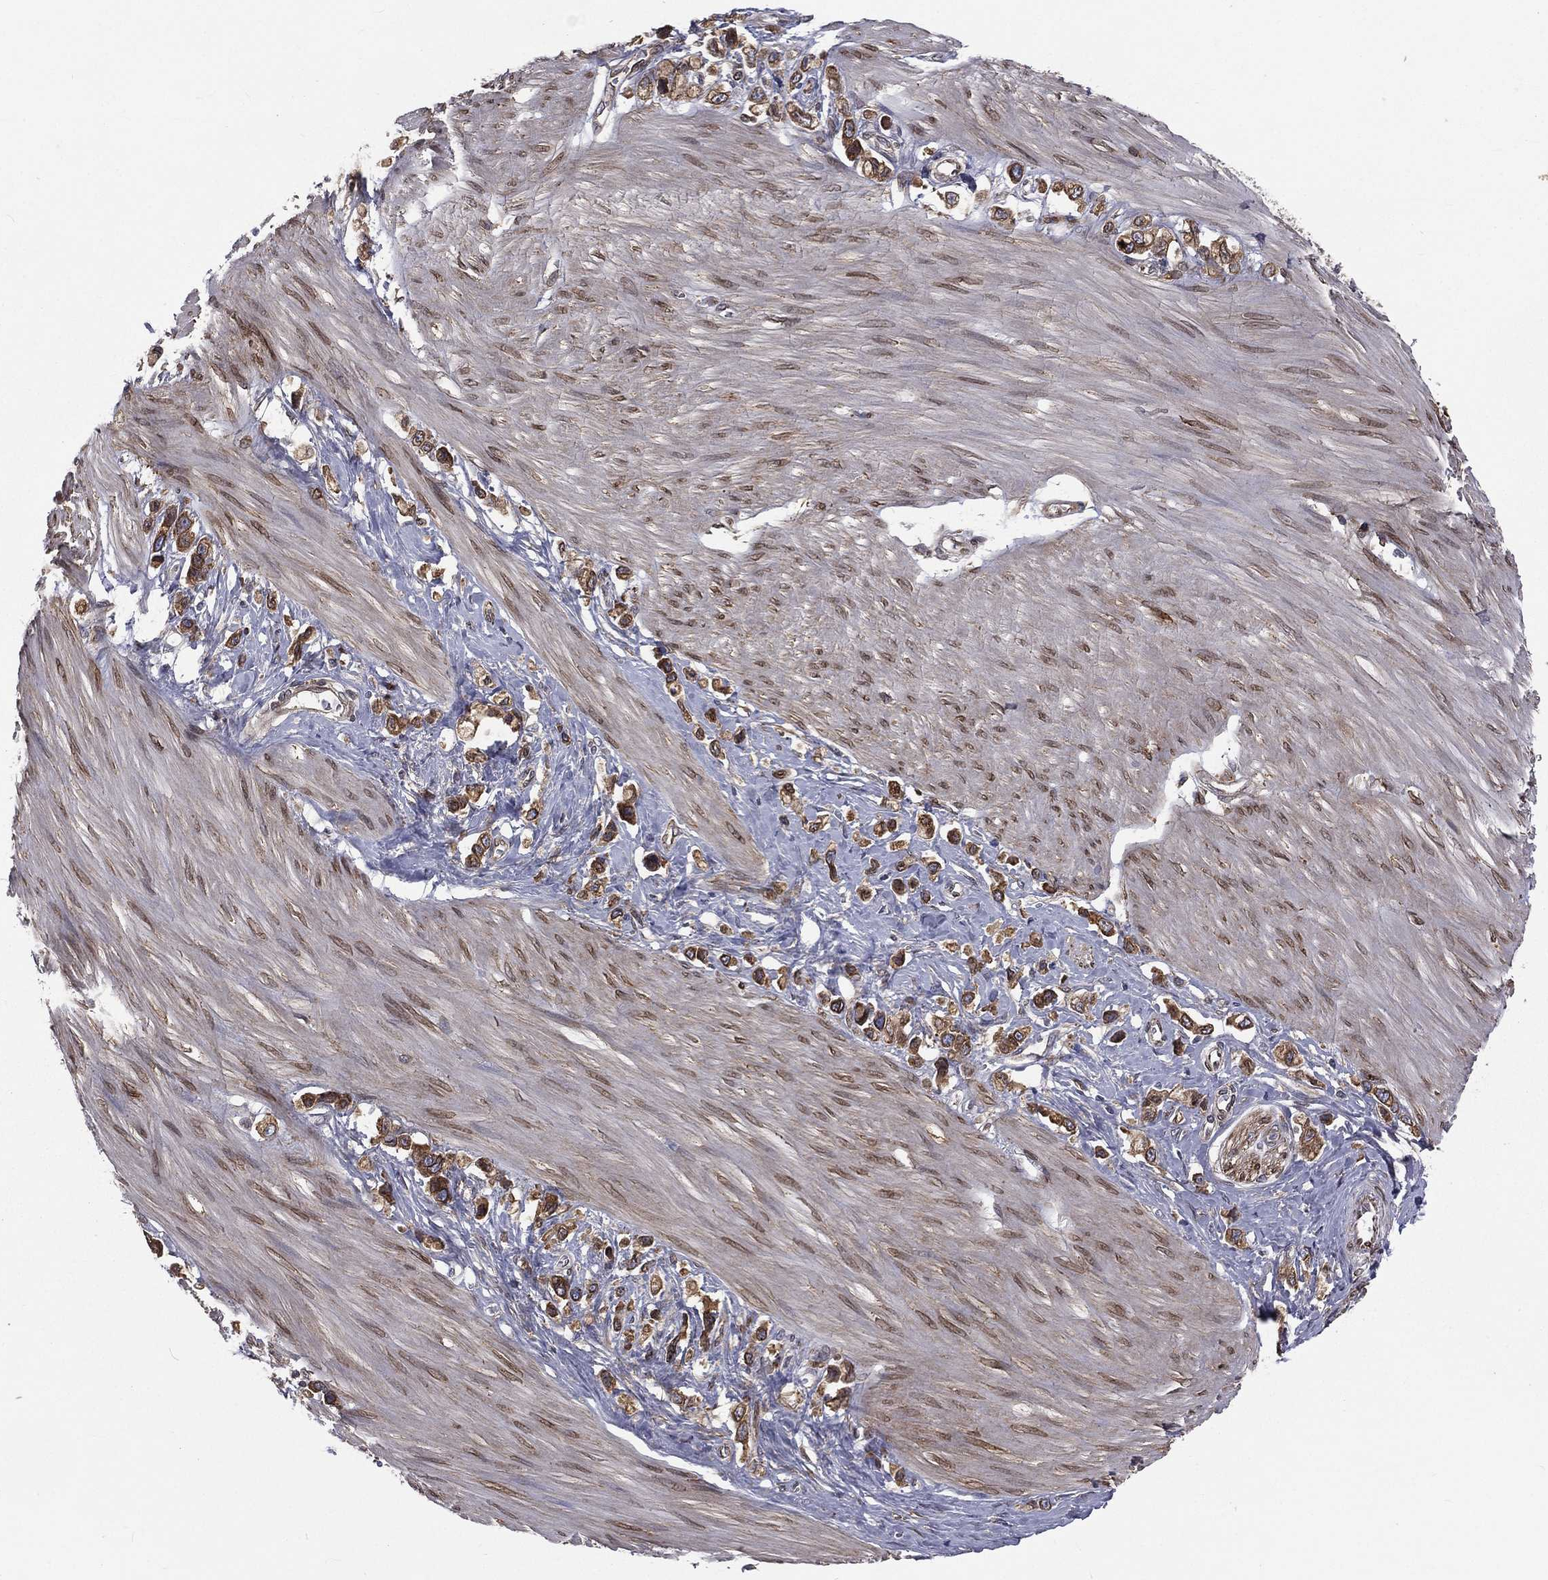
{"staining": {"intensity": "strong", "quantity": ">75%", "location": "cytoplasmic/membranous"}, "tissue": "stomach cancer", "cell_type": "Tumor cells", "image_type": "cancer", "snomed": [{"axis": "morphology", "description": "Normal tissue, NOS"}, {"axis": "morphology", "description": "Adenocarcinoma, NOS"}, {"axis": "morphology", "description": "Adenocarcinoma, High grade"}, {"axis": "topography", "description": "Stomach, upper"}, {"axis": "topography", "description": "Stomach"}], "caption": "Adenocarcinoma (high-grade) (stomach) stained with immunohistochemistry demonstrates strong cytoplasmic/membranous expression in about >75% of tumor cells.", "gene": "PGRMC1", "patient": {"sex": "female", "age": 65}}